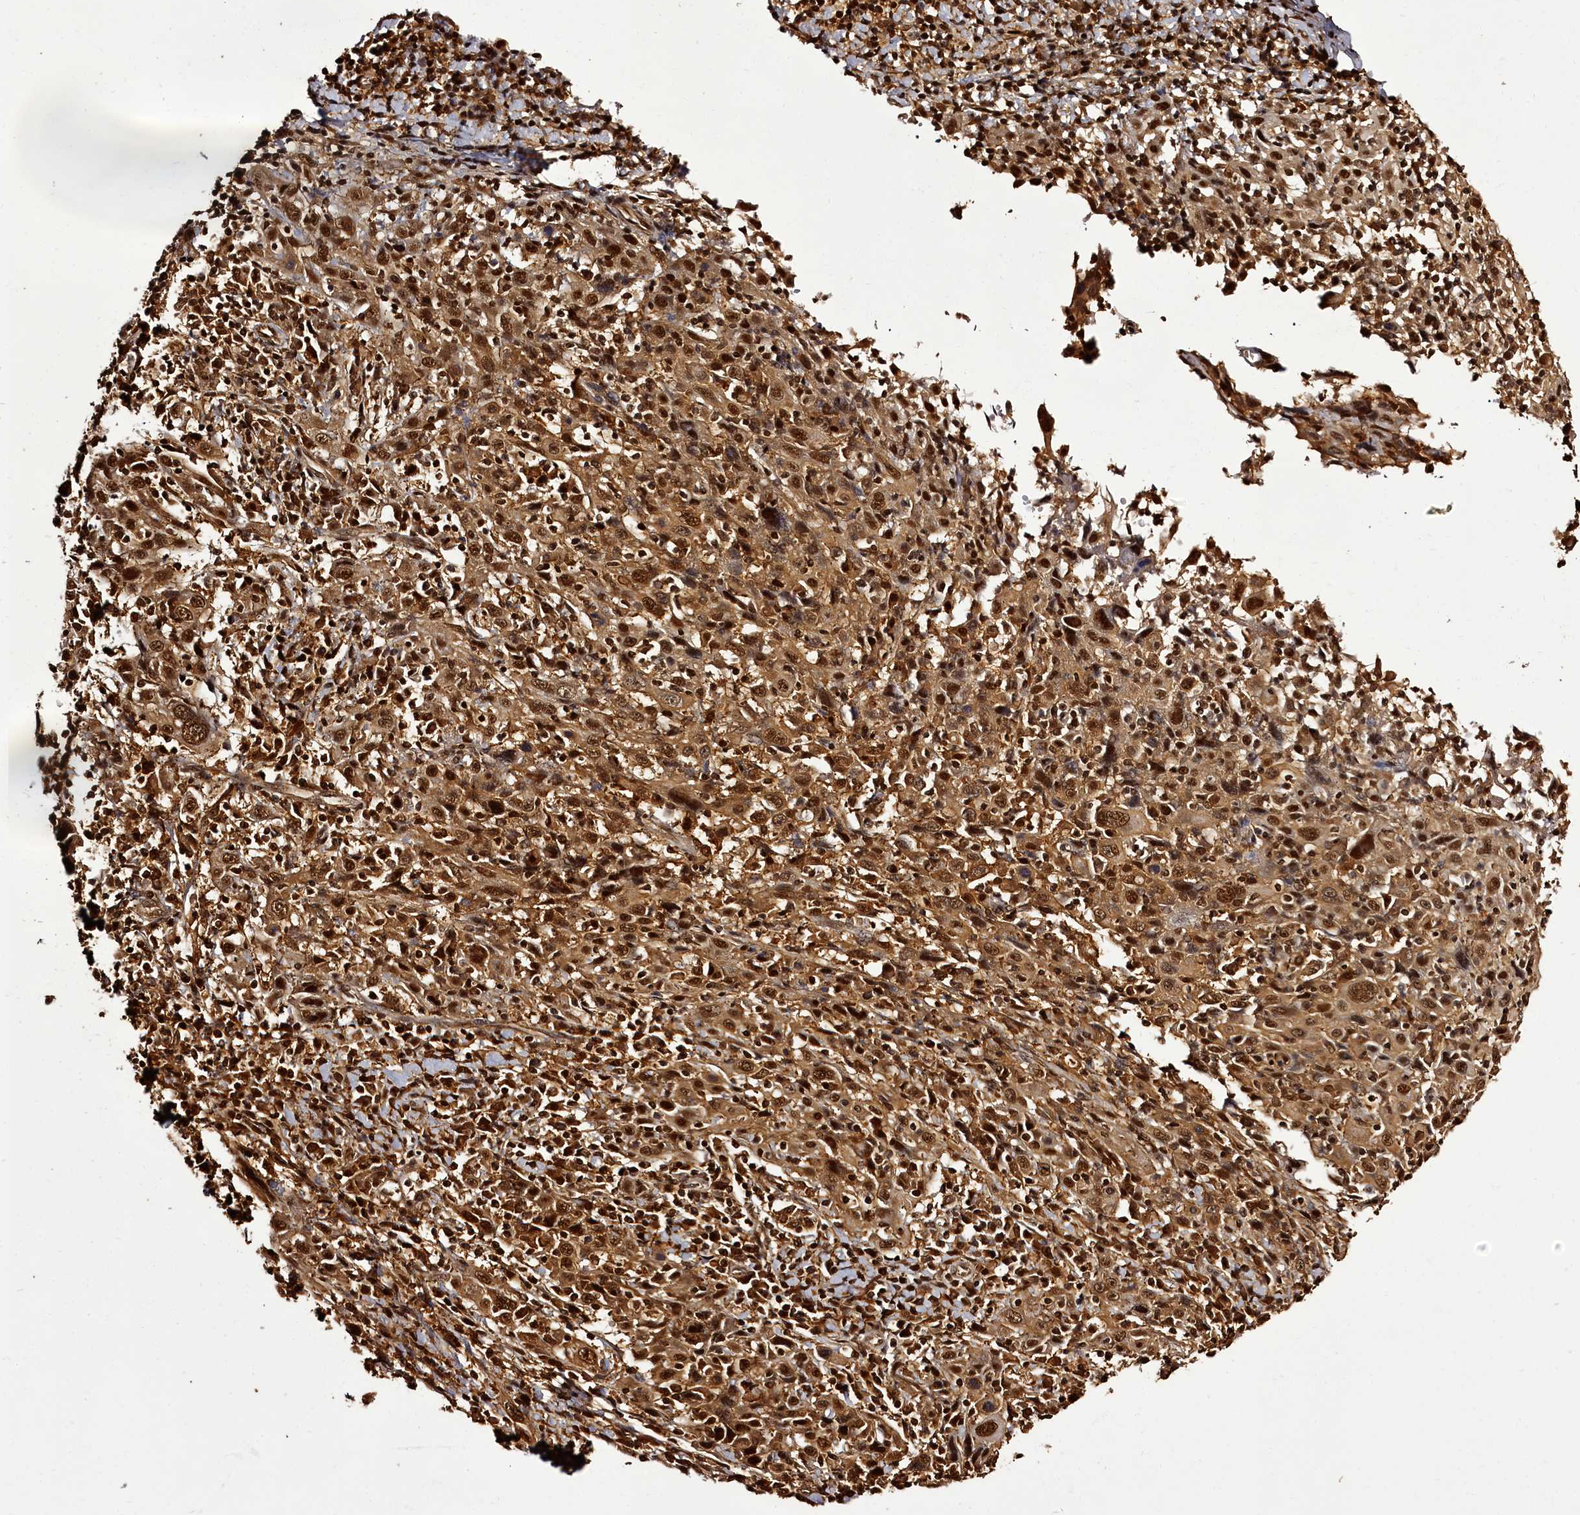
{"staining": {"intensity": "moderate", "quantity": ">75%", "location": "cytoplasmic/membranous,nuclear"}, "tissue": "cervical cancer", "cell_type": "Tumor cells", "image_type": "cancer", "snomed": [{"axis": "morphology", "description": "Squamous cell carcinoma, NOS"}, {"axis": "topography", "description": "Cervix"}], "caption": "About >75% of tumor cells in cervical squamous cell carcinoma exhibit moderate cytoplasmic/membranous and nuclear protein expression as visualized by brown immunohistochemical staining.", "gene": "NPRL2", "patient": {"sex": "female", "age": 46}}